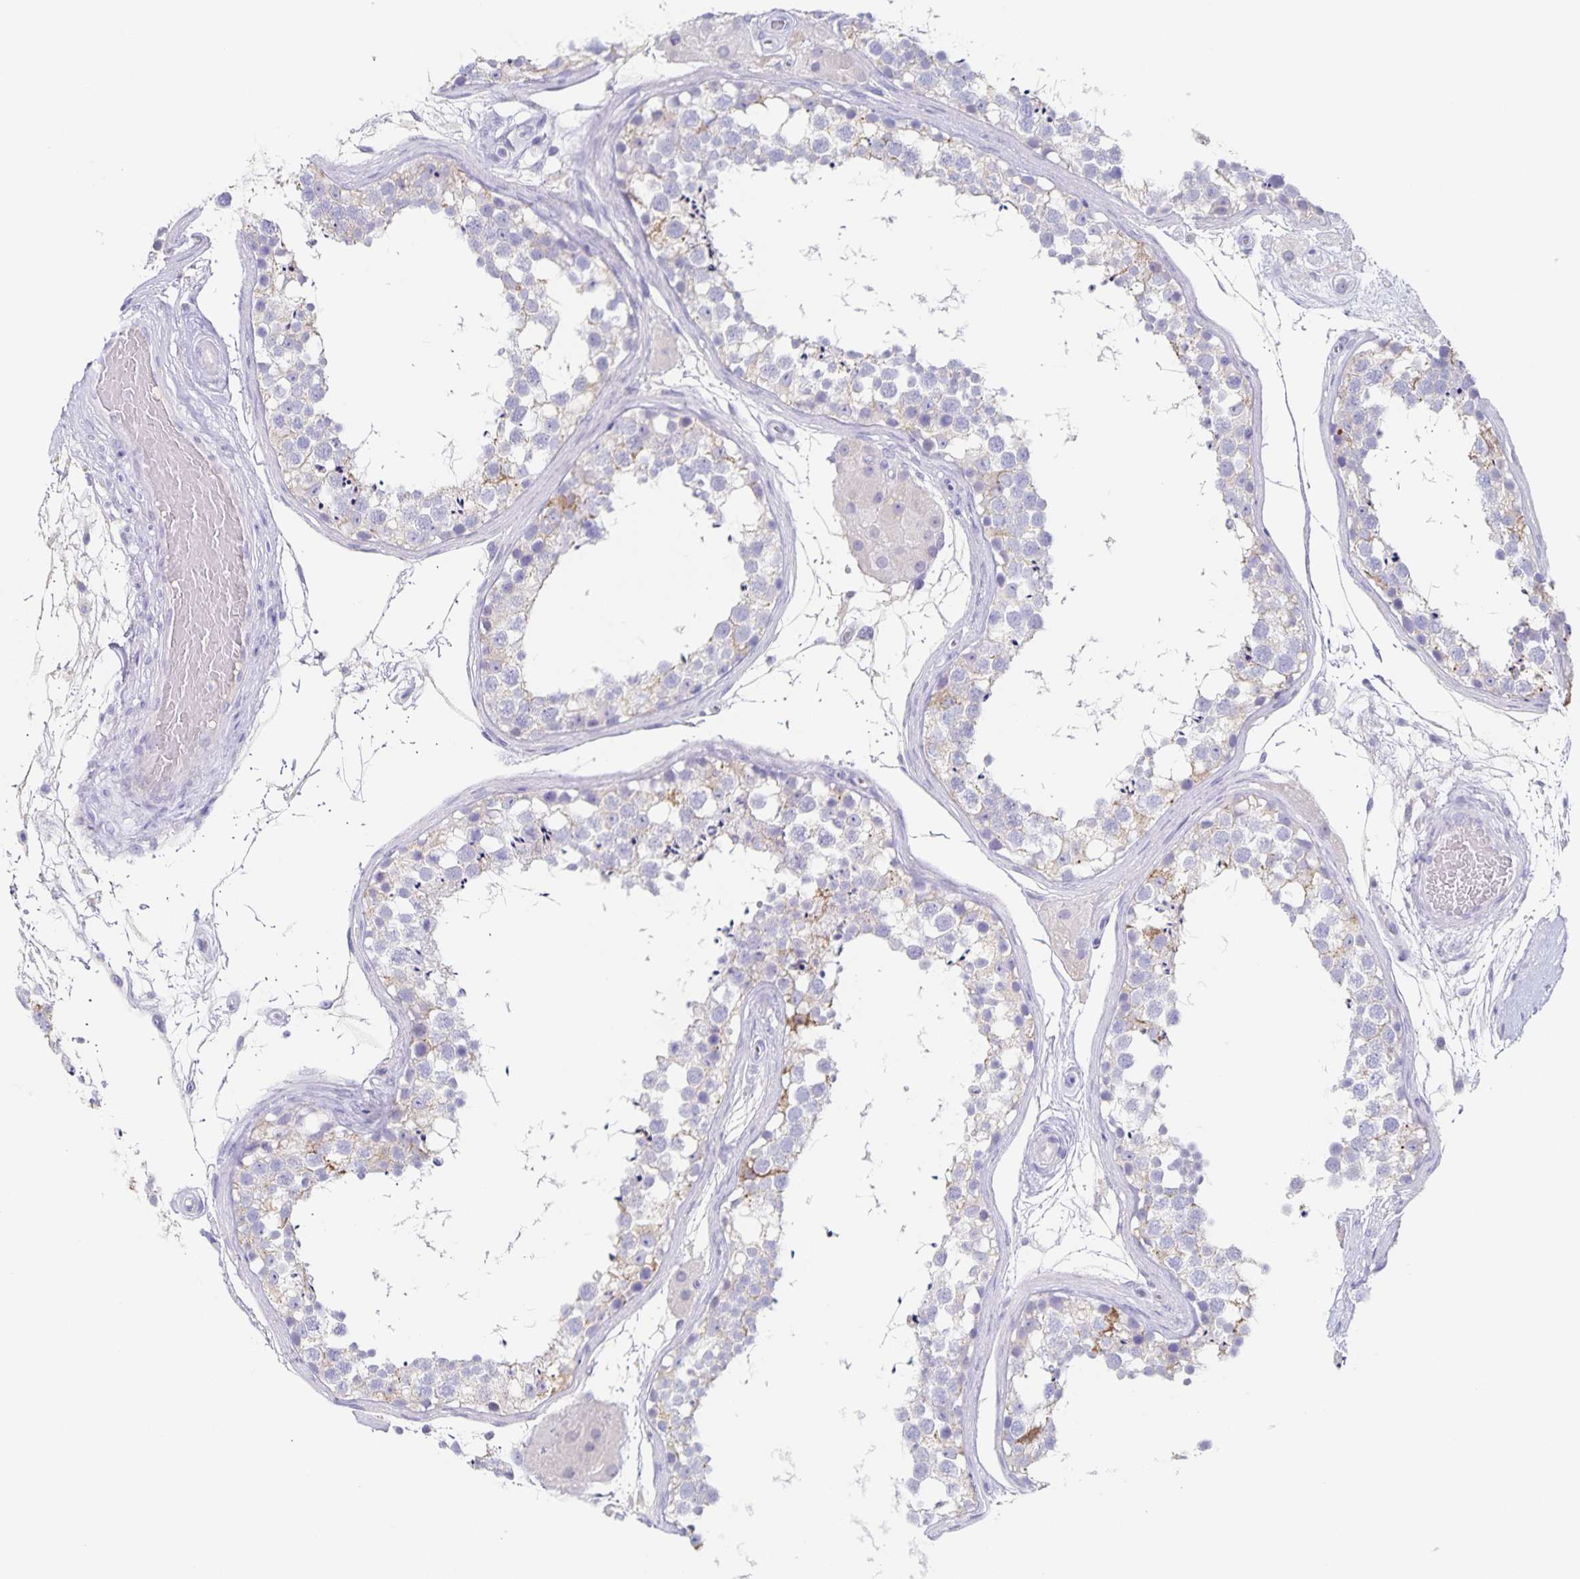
{"staining": {"intensity": "moderate", "quantity": "<25%", "location": "cytoplasmic/membranous"}, "tissue": "testis", "cell_type": "Cells in seminiferous ducts", "image_type": "normal", "snomed": [{"axis": "morphology", "description": "Normal tissue, NOS"}, {"axis": "morphology", "description": "Seminoma, NOS"}, {"axis": "topography", "description": "Testis"}], "caption": "Protein expression analysis of benign testis shows moderate cytoplasmic/membranous positivity in approximately <25% of cells in seminiferous ducts. (DAB (3,3'-diaminobenzidine) = brown stain, brightfield microscopy at high magnification).", "gene": "RPL36A", "patient": {"sex": "male", "age": 65}}